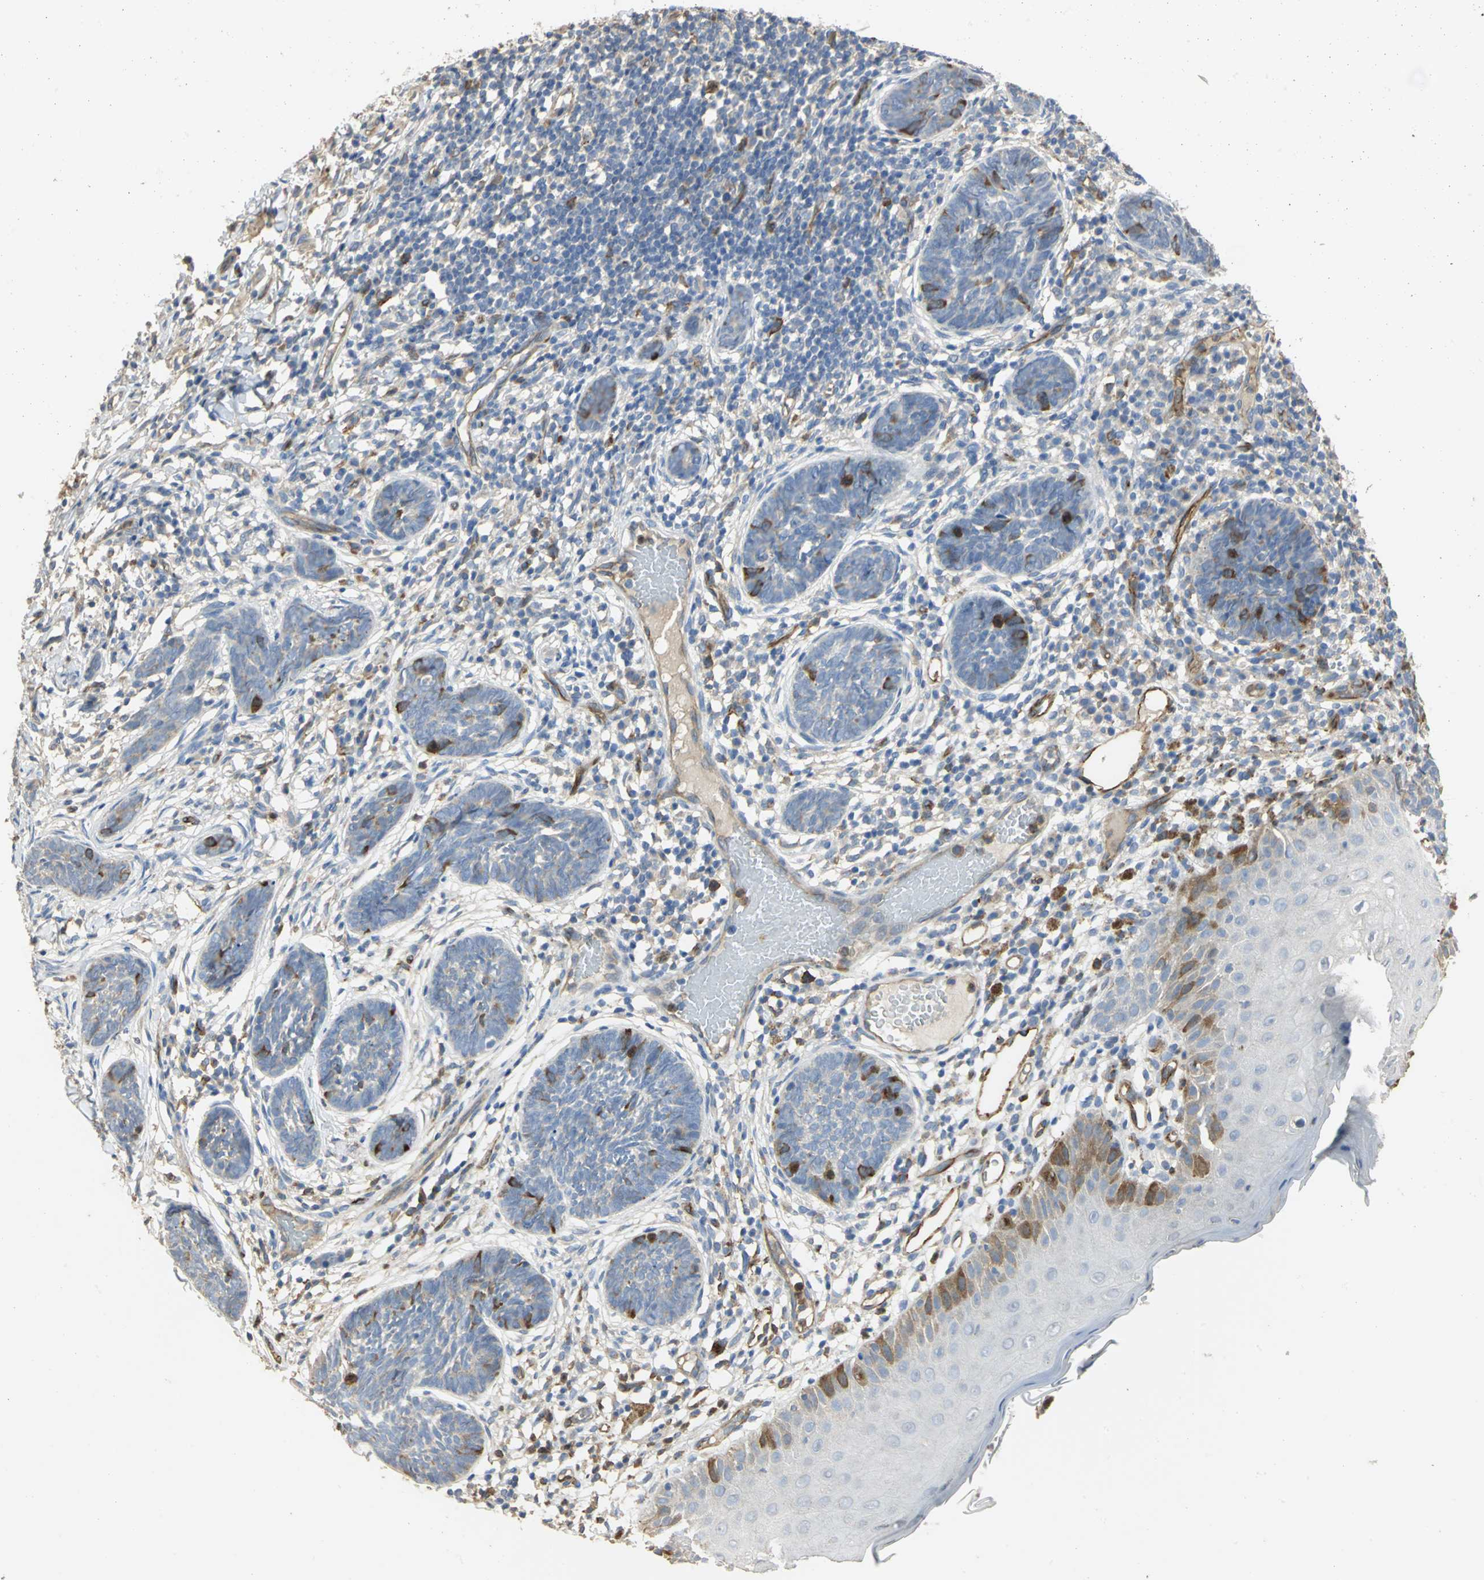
{"staining": {"intensity": "strong", "quantity": "<25%", "location": "cytoplasmic/membranous"}, "tissue": "skin cancer", "cell_type": "Tumor cells", "image_type": "cancer", "snomed": [{"axis": "morphology", "description": "Normal tissue, NOS"}, {"axis": "morphology", "description": "Basal cell carcinoma"}, {"axis": "topography", "description": "Skin"}], "caption": "This micrograph displays IHC staining of human skin basal cell carcinoma, with medium strong cytoplasmic/membranous expression in approximately <25% of tumor cells.", "gene": "DLGAP5", "patient": {"sex": "male", "age": 87}}